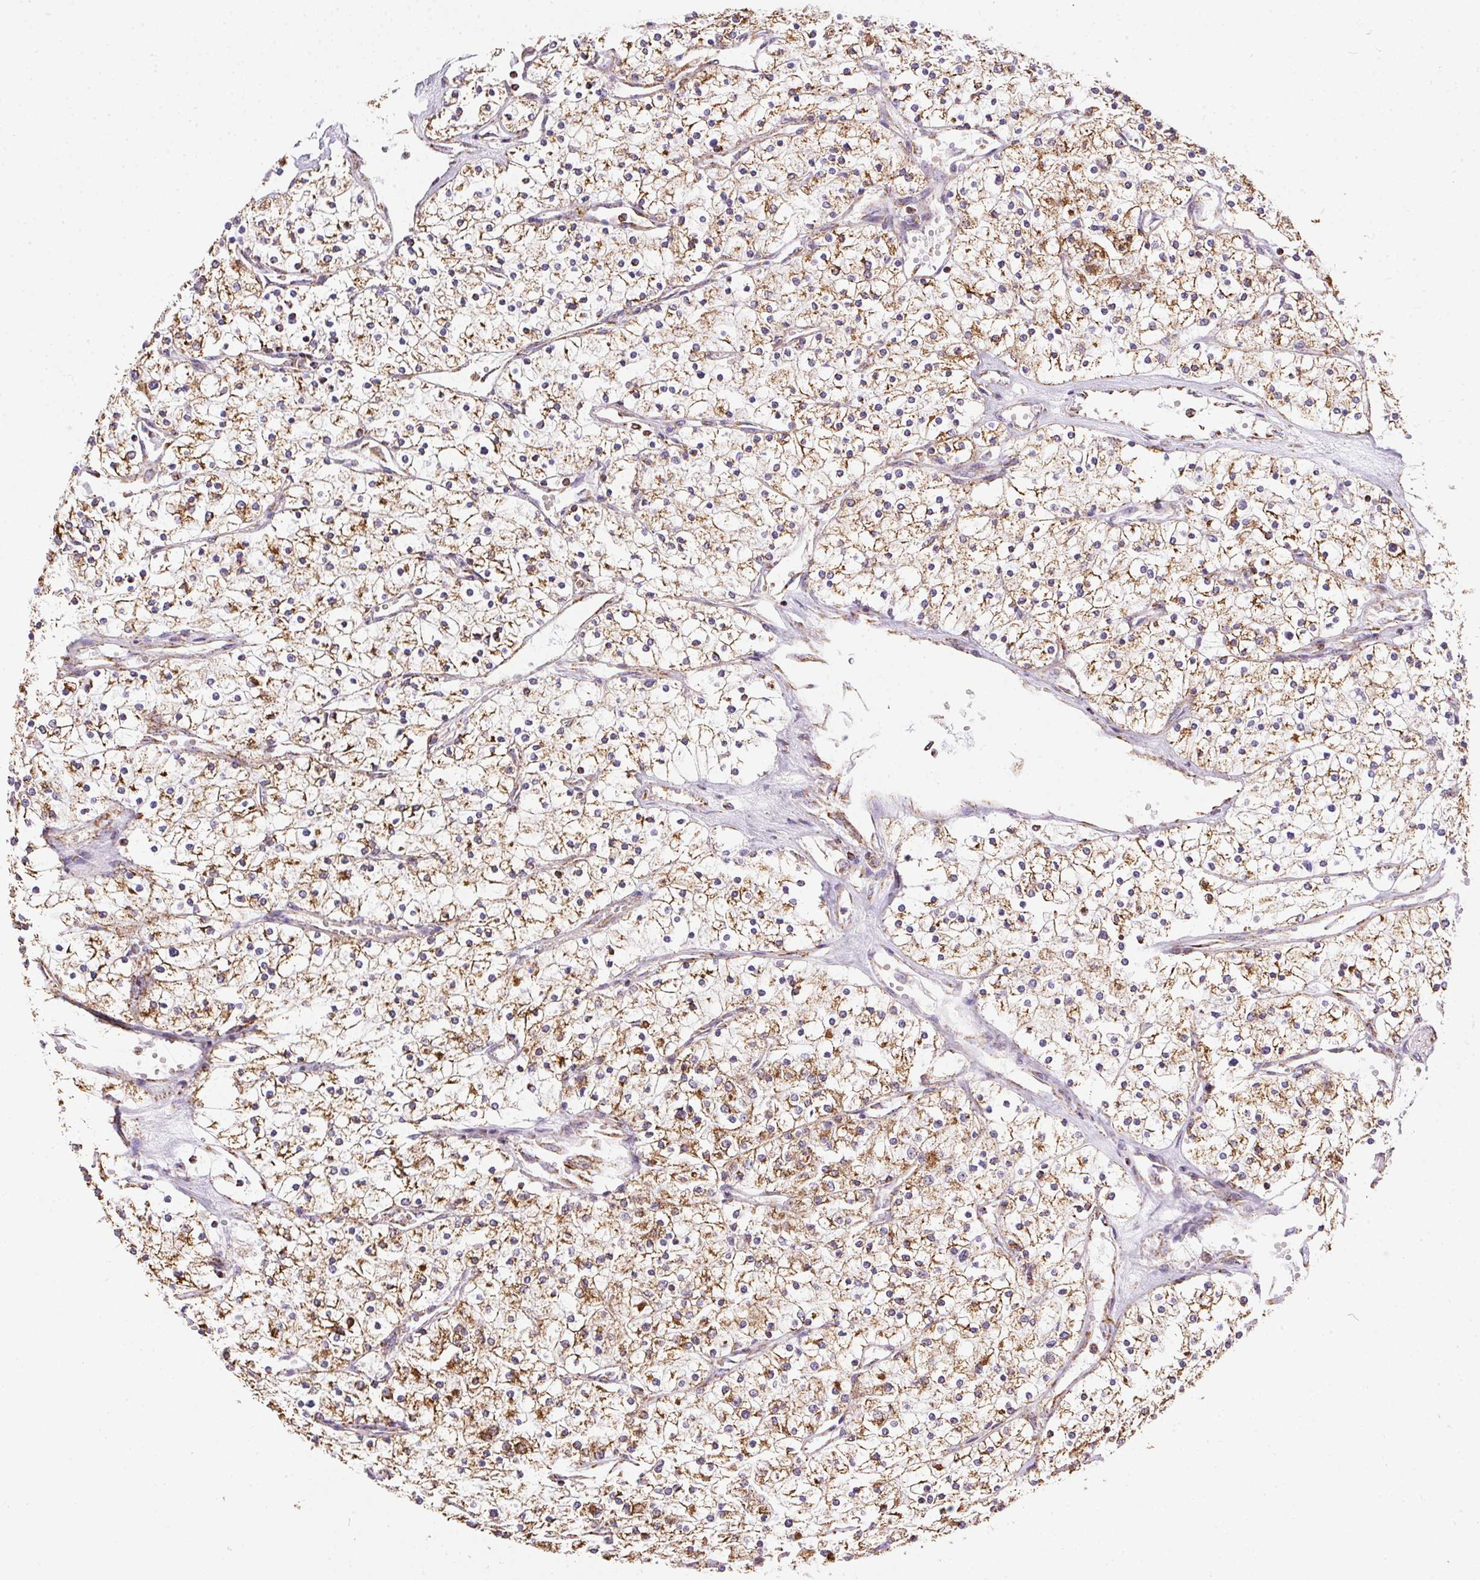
{"staining": {"intensity": "moderate", "quantity": ">75%", "location": "cytoplasmic/membranous"}, "tissue": "renal cancer", "cell_type": "Tumor cells", "image_type": "cancer", "snomed": [{"axis": "morphology", "description": "Adenocarcinoma, NOS"}, {"axis": "topography", "description": "Kidney"}], "caption": "Immunohistochemistry (IHC) of renal cancer (adenocarcinoma) reveals medium levels of moderate cytoplasmic/membranous positivity in about >75% of tumor cells. (DAB IHC, brown staining for protein, blue staining for nuclei).", "gene": "MAPK11", "patient": {"sex": "male", "age": 80}}